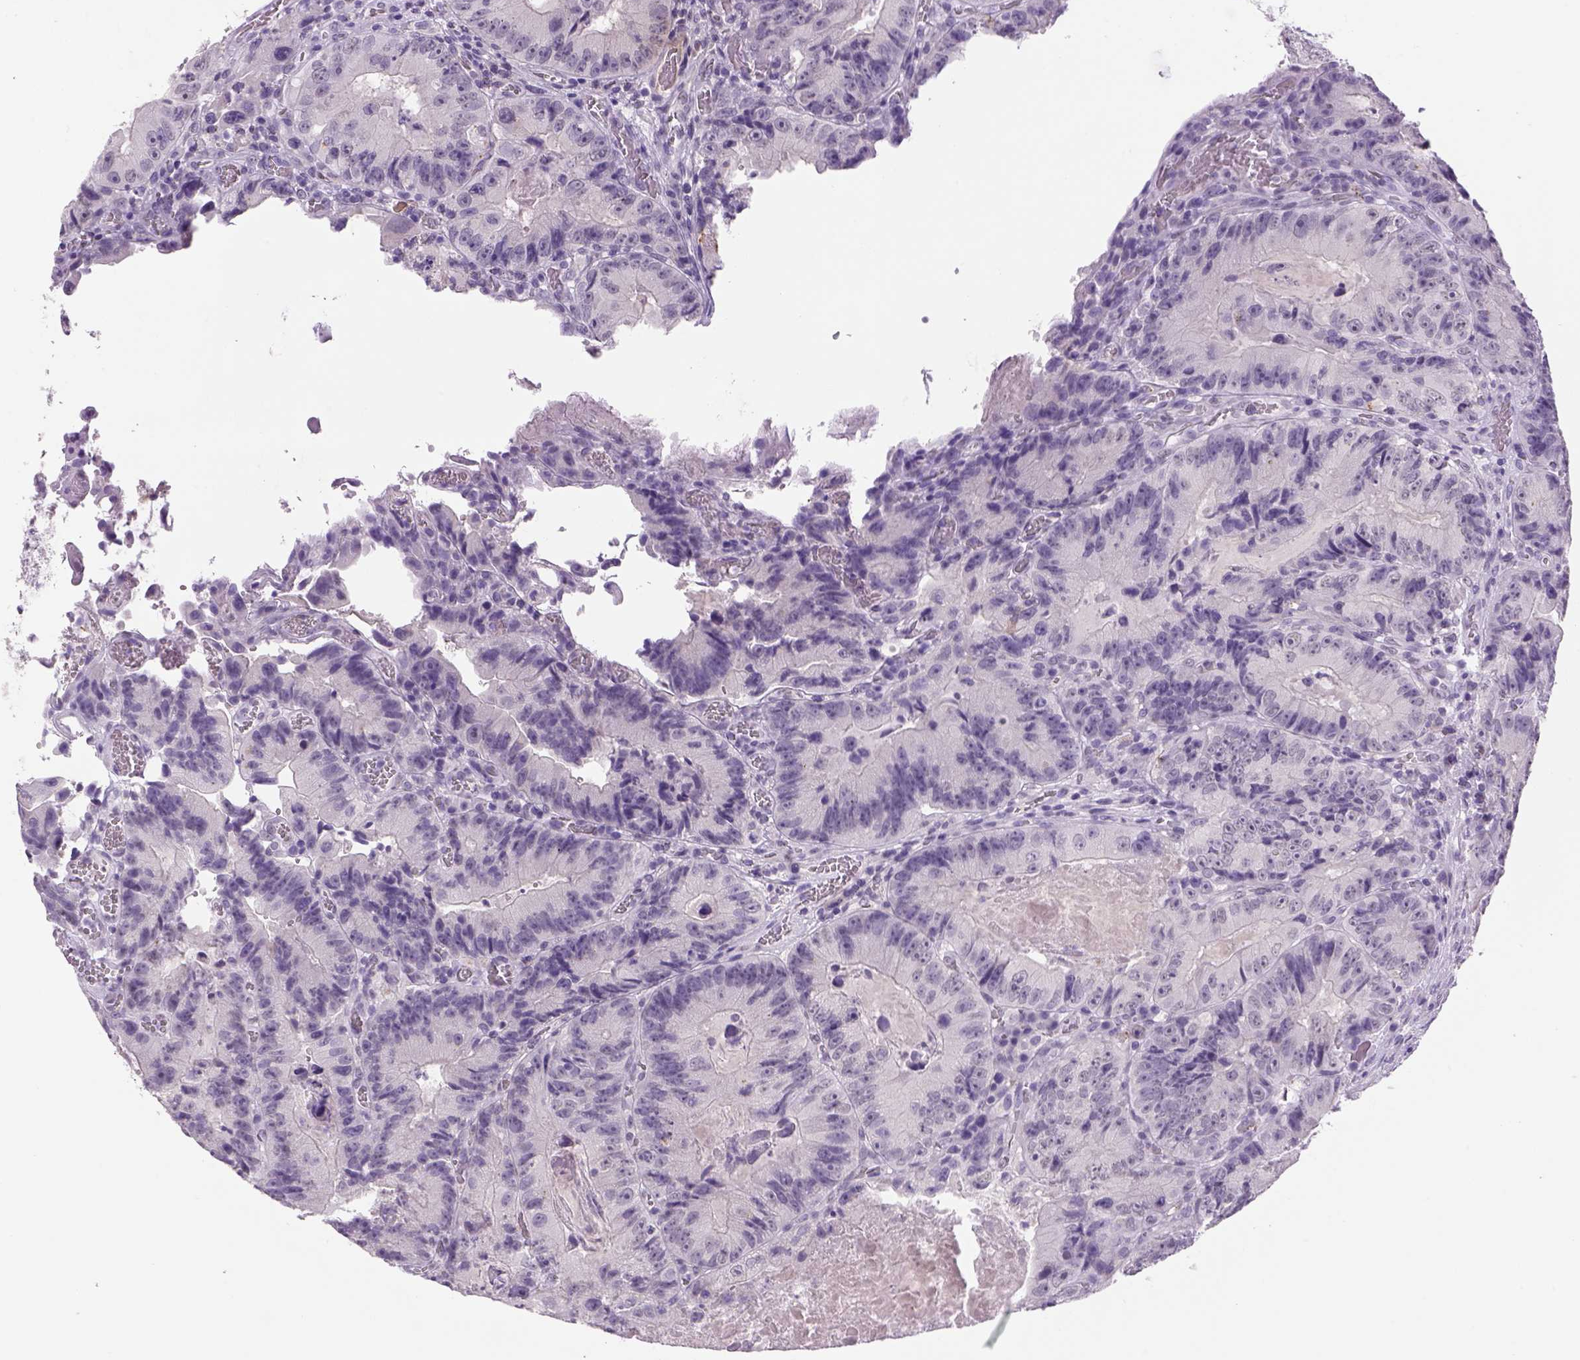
{"staining": {"intensity": "negative", "quantity": "none", "location": "none"}, "tissue": "colorectal cancer", "cell_type": "Tumor cells", "image_type": "cancer", "snomed": [{"axis": "morphology", "description": "Adenocarcinoma, NOS"}, {"axis": "topography", "description": "Colon"}], "caption": "Colorectal cancer was stained to show a protein in brown. There is no significant staining in tumor cells.", "gene": "DBH", "patient": {"sex": "female", "age": 86}}